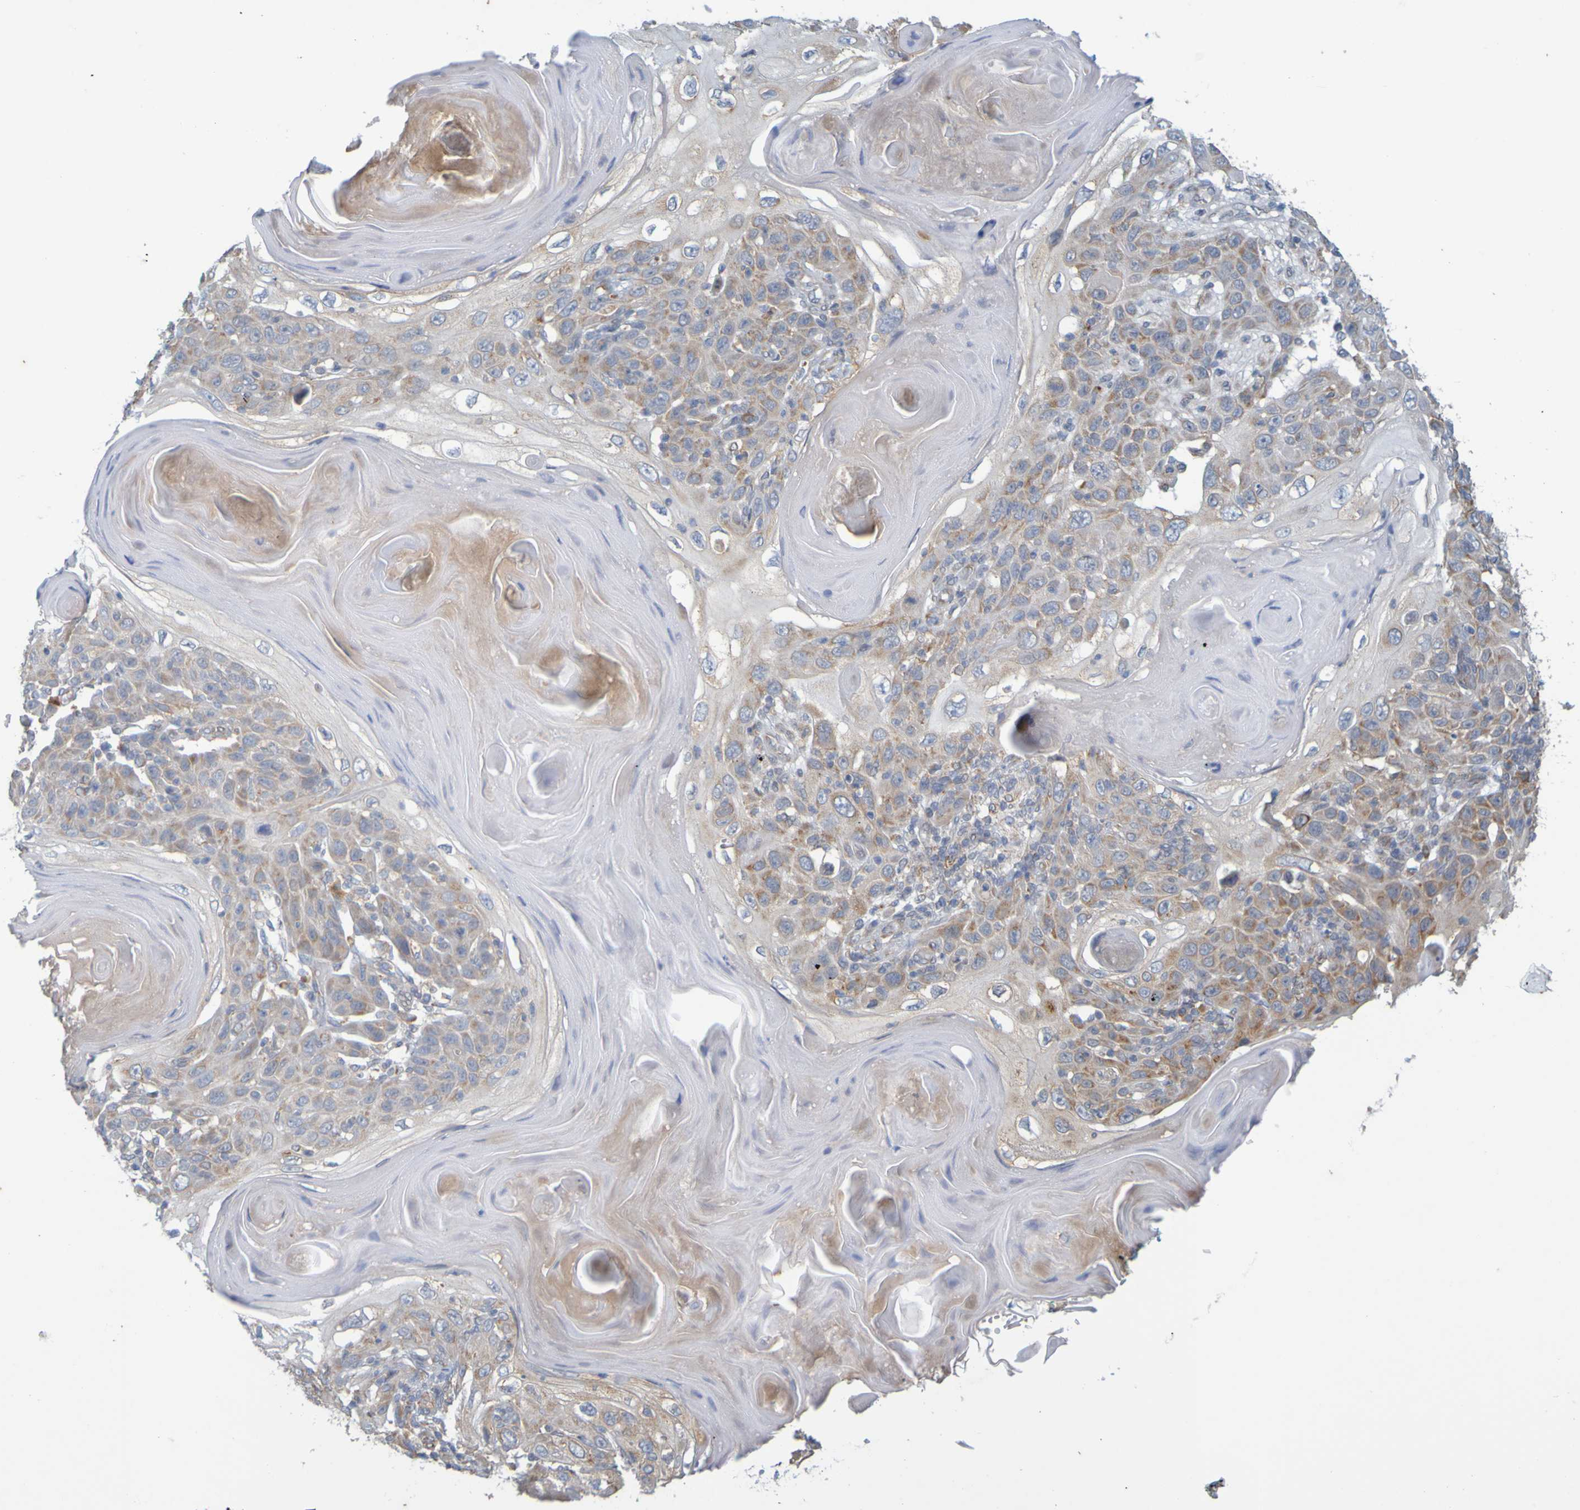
{"staining": {"intensity": "moderate", "quantity": ">75%", "location": "cytoplasmic/membranous"}, "tissue": "skin cancer", "cell_type": "Tumor cells", "image_type": "cancer", "snomed": [{"axis": "morphology", "description": "Squamous cell carcinoma, NOS"}, {"axis": "topography", "description": "Skin"}], "caption": "Skin squamous cell carcinoma was stained to show a protein in brown. There is medium levels of moderate cytoplasmic/membranous expression in approximately >75% of tumor cells.", "gene": "MOGS", "patient": {"sex": "female", "age": 88}}